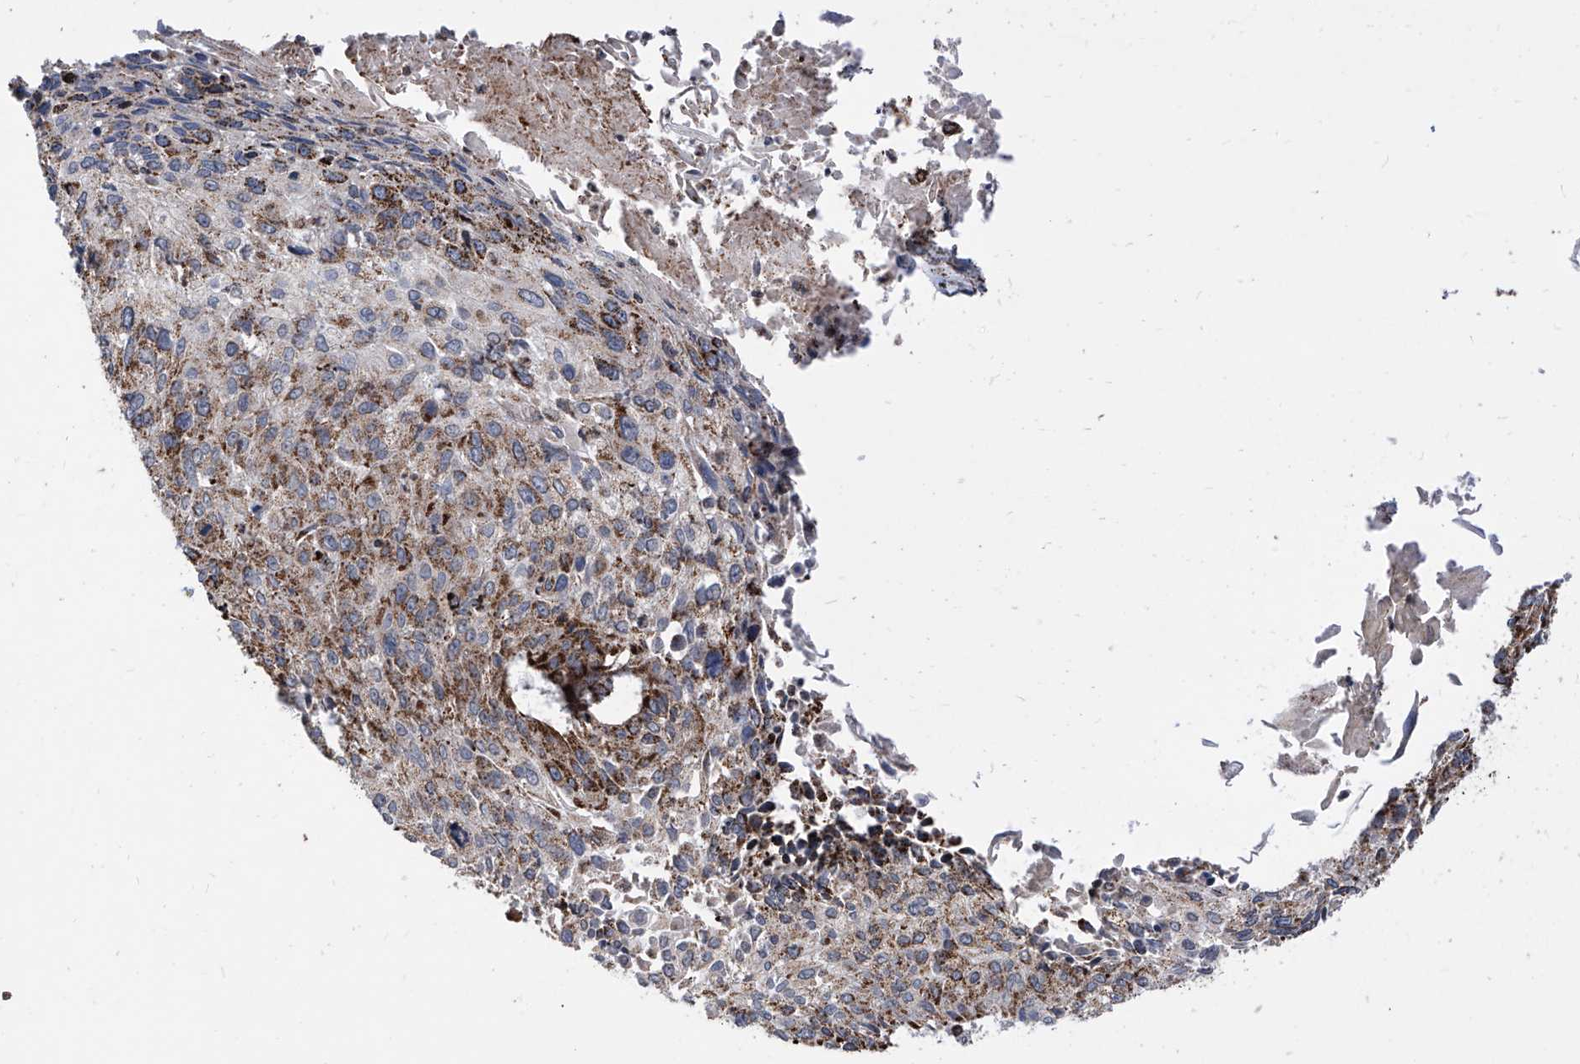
{"staining": {"intensity": "strong", "quantity": "25%-75%", "location": "cytoplasmic/membranous"}, "tissue": "cervical cancer", "cell_type": "Tumor cells", "image_type": "cancer", "snomed": [{"axis": "morphology", "description": "Squamous cell carcinoma, NOS"}, {"axis": "topography", "description": "Cervix"}], "caption": "Immunohistochemistry (DAB) staining of squamous cell carcinoma (cervical) displays strong cytoplasmic/membranous protein staining in about 25%-75% of tumor cells.", "gene": "COX5B", "patient": {"sex": "female", "age": 51}}